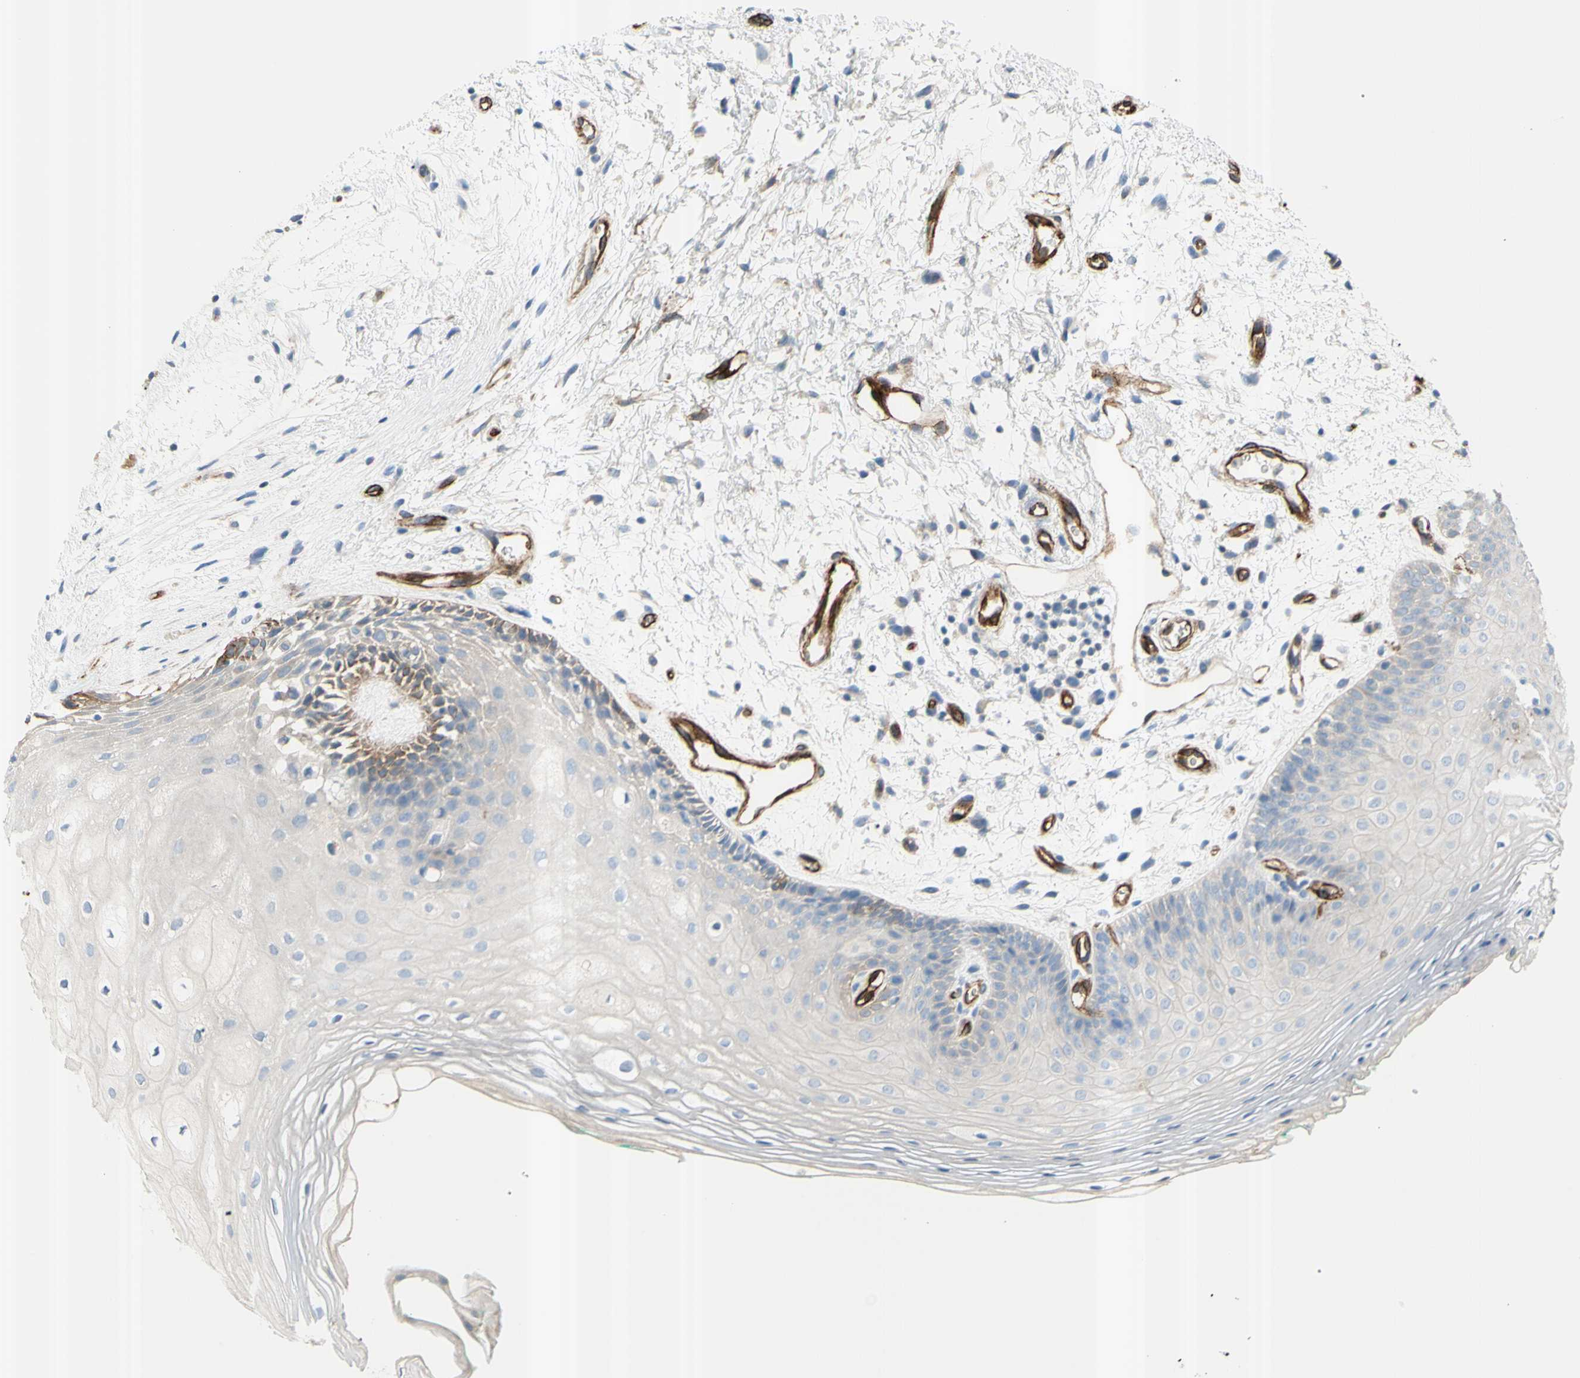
{"staining": {"intensity": "negative", "quantity": "none", "location": "none"}, "tissue": "oral mucosa", "cell_type": "Squamous epithelial cells", "image_type": "normal", "snomed": [{"axis": "morphology", "description": "Normal tissue, NOS"}, {"axis": "topography", "description": "Skeletal muscle"}, {"axis": "topography", "description": "Oral tissue"}, {"axis": "topography", "description": "Peripheral nerve tissue"}], "caption": "Immunohistochemistry (IHC) of normal oral mucosa exhibits no expression in squamous epithelial cells. Brightfield microscopy of immunohistochemistry stained with DAB (3,3'-diaminobenzidine) (brown) and hematoxylin (blue), captured at high magnification.", "gene": "PRRG2", "patient": {"sex": "female", "age": 84}}